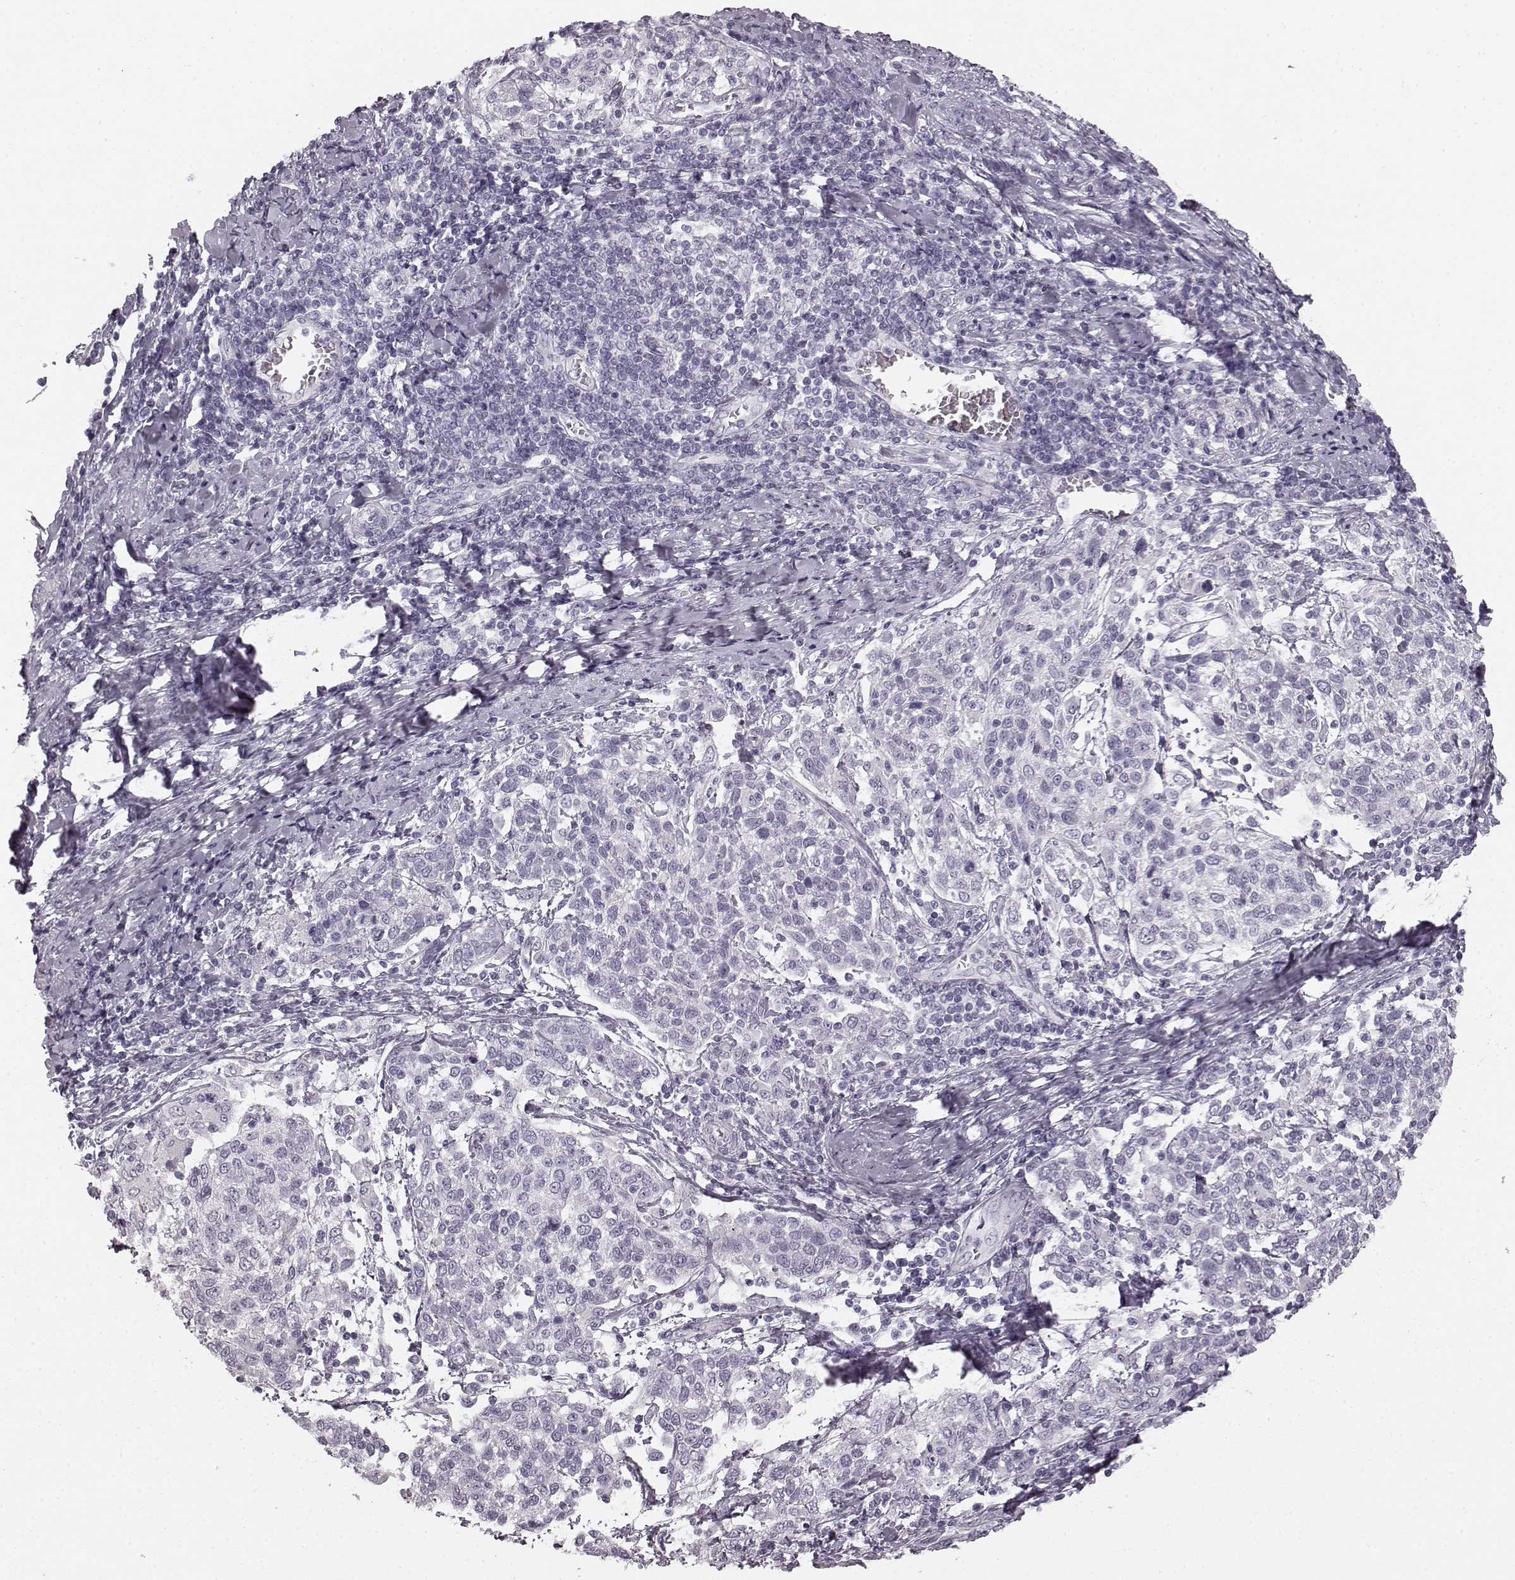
{"staining": {"intensity": "negative", "quantity": "none", "location": "none"}, "tissue": "cervical cancer", "cell_type": "Tumor cells", "image_type": "cancer", "snomed": [{"axis": "morphology", "description": "Squamous cell carcinoma, NOS"}, {"axis": "topography", "description": "Cervix"}], "caption": "This is an immunohistochemistry (IHC) histopathology image of squamous cell carcinoma (cervical). There is no staining in tumor cells.", "gene": "TMPRSS15", "patient": {"sex": "female", "age": 61}}